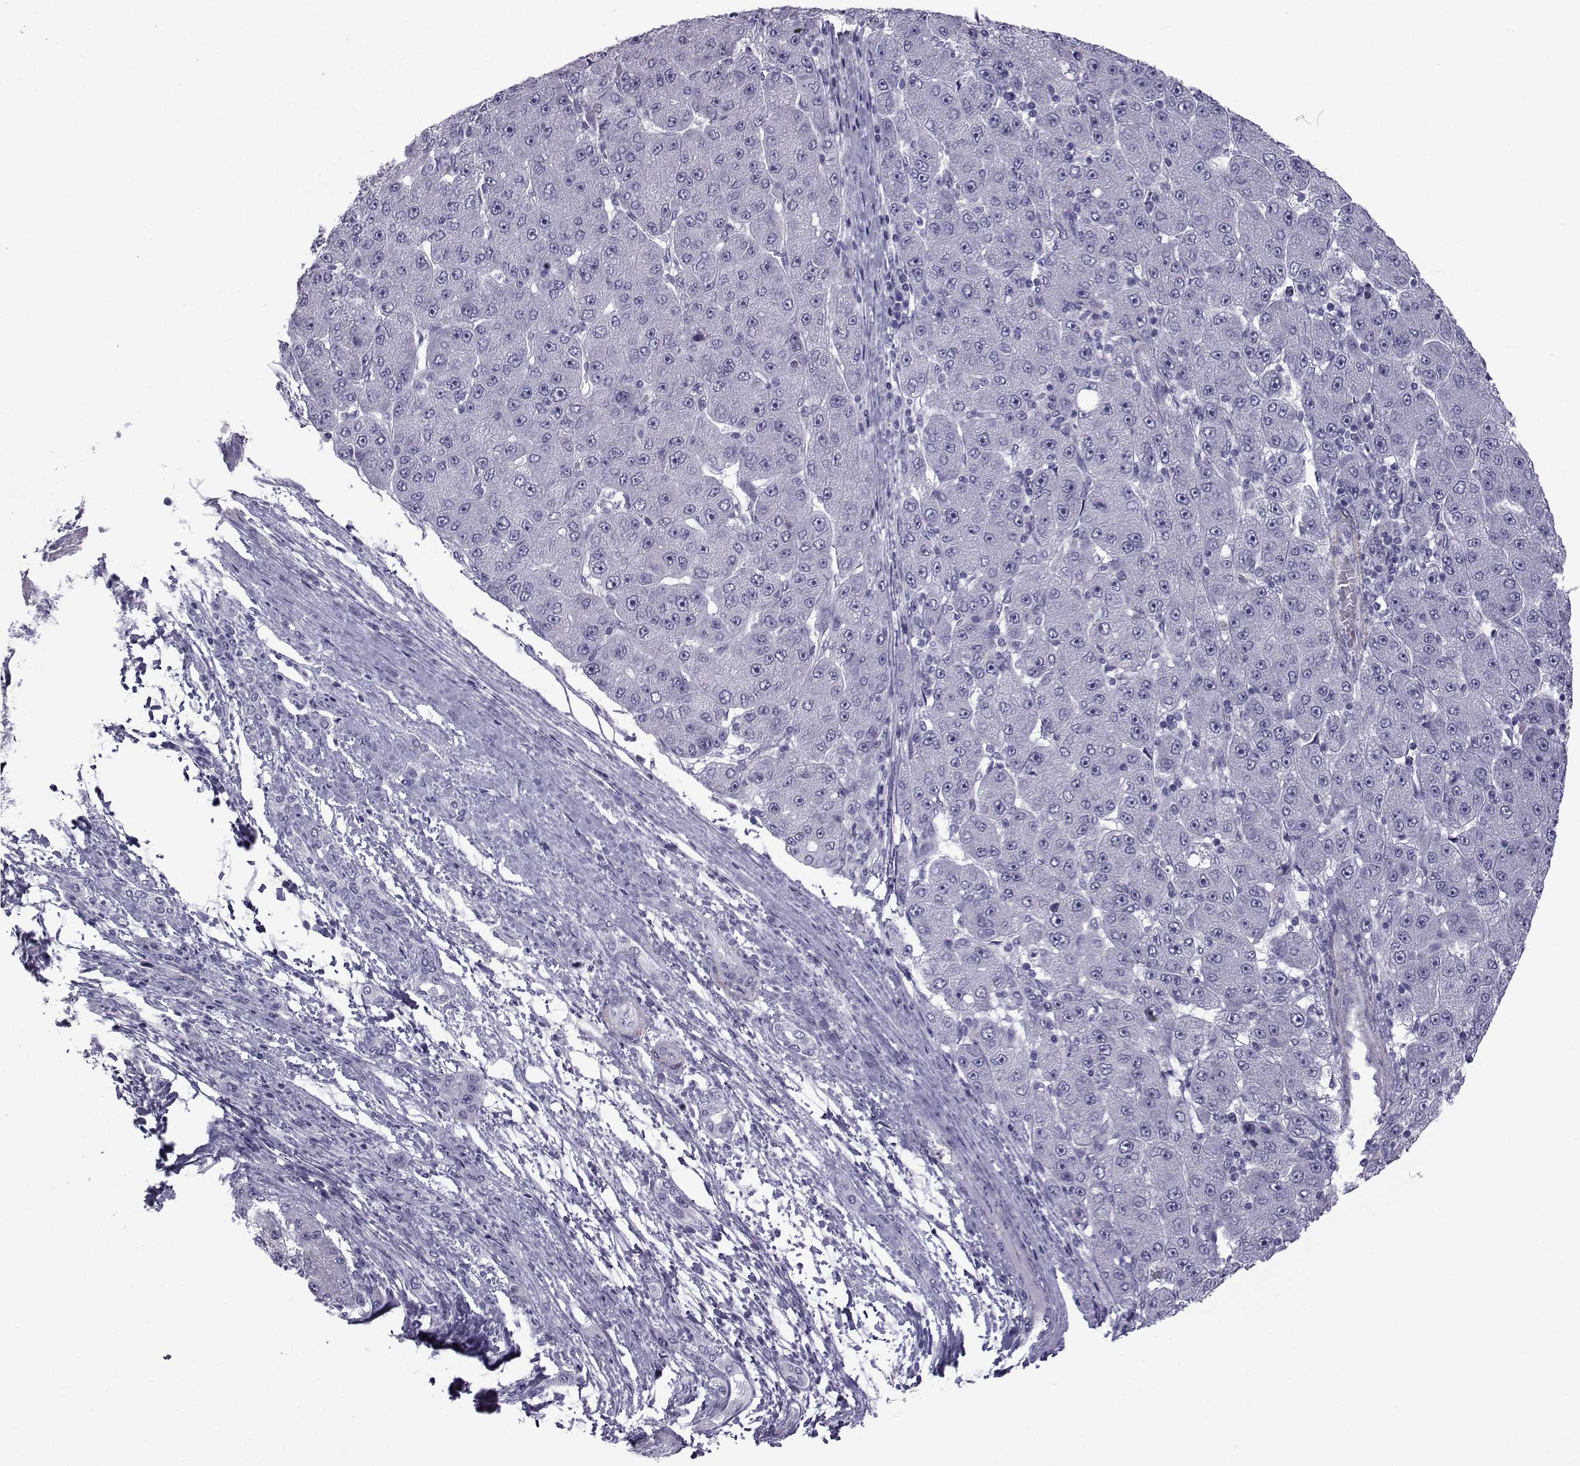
{"staining": {"intensity": "negative", "quantity": "none", "location": "none"}, "tissue": "liver cancer", "cell_type": "Tumor cells", "image_type": "cancer", "snomed": [{"axis": "morphology", "description": "Carcinoma, Hepatocellular, NOS"}, {"axis": "topography", "description": "Liver"}], "caption": "IHC histopathology image of neoplastic tissue: human hepatocellular carcinoma (liver) stained with DAB (3,3'-diaminobenzidine) demonstrates no significant protein positivity in tumor cells.", "gene": "SPANXD", "patient": {"sex": "male", "age": 67}}